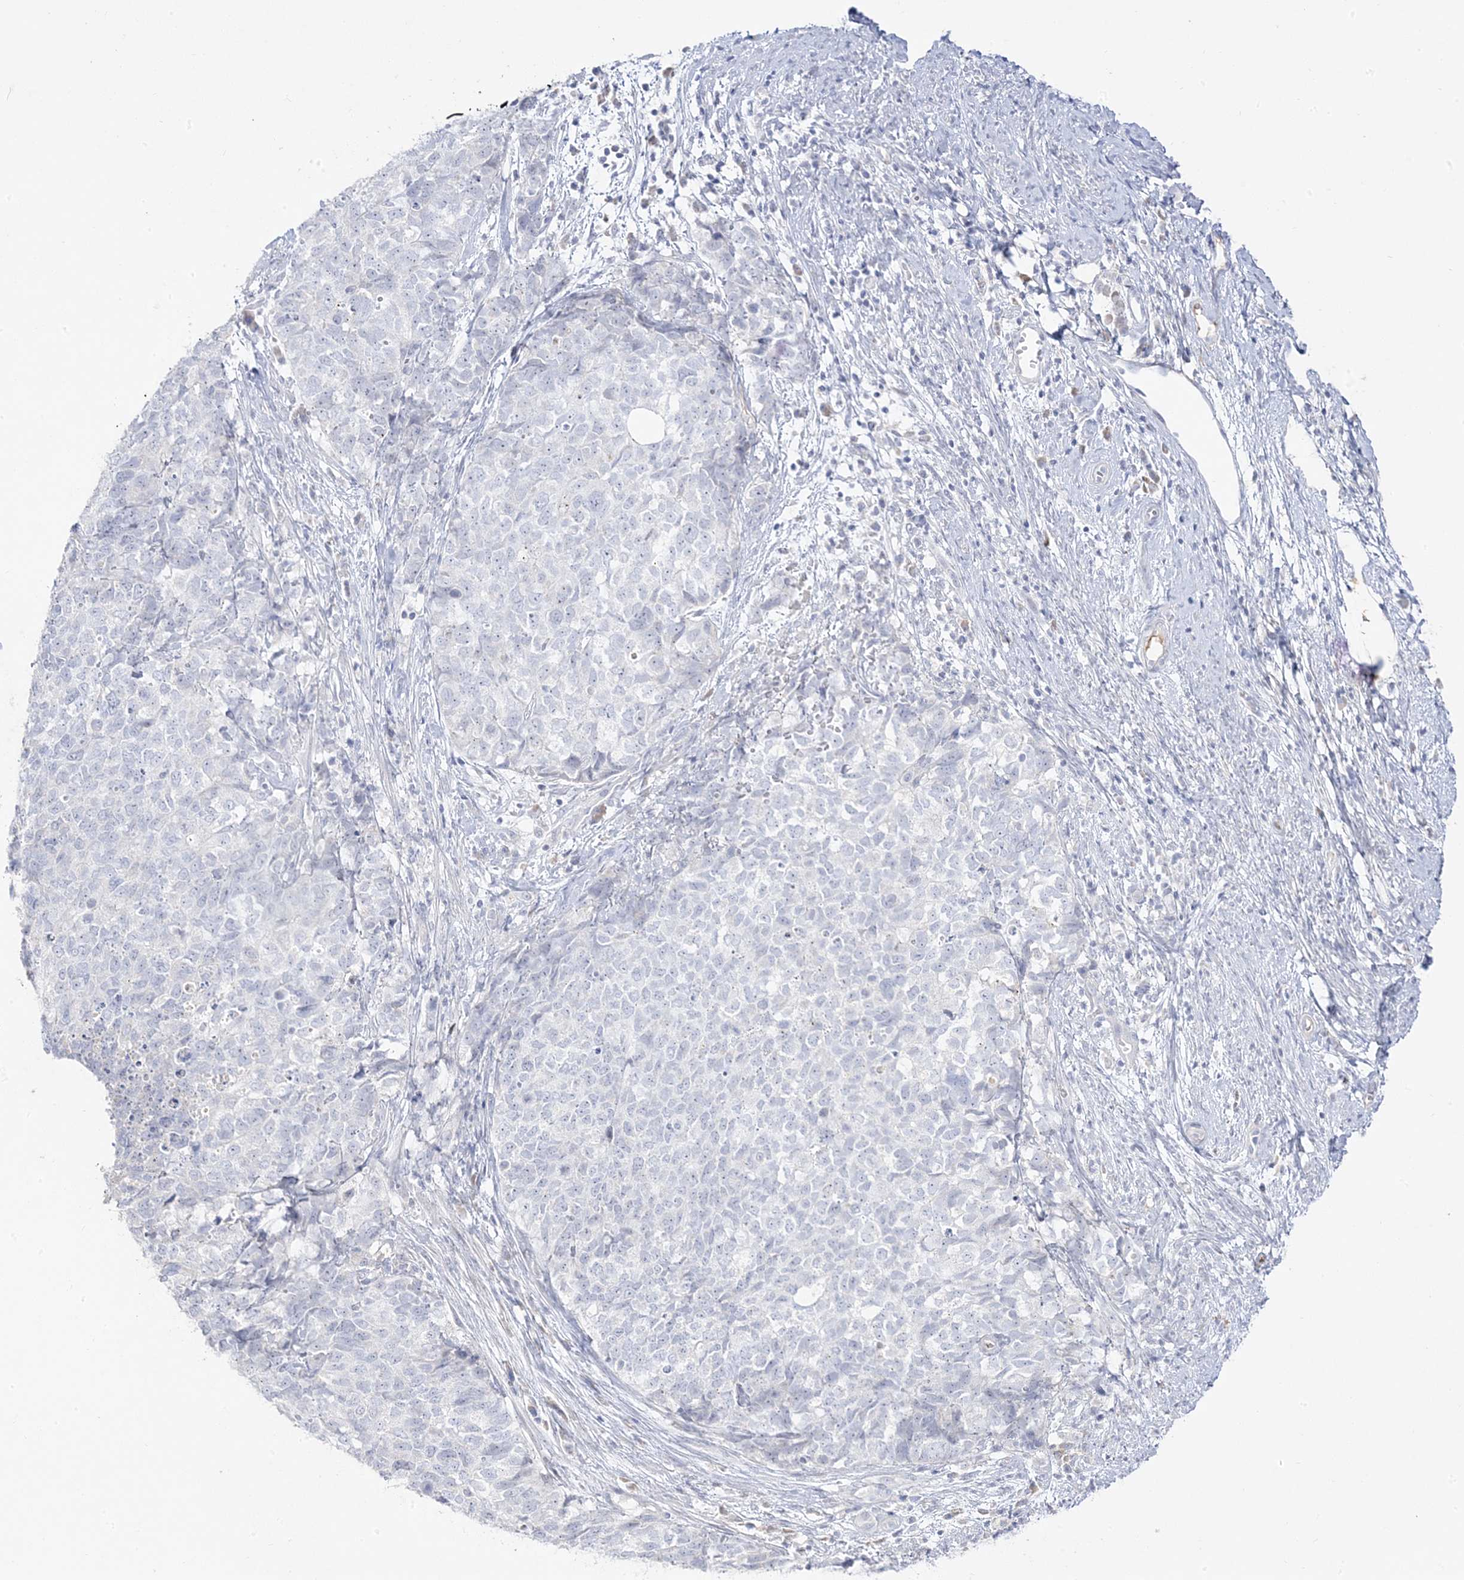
{"staining": {"intensity": "negative", "quantity": "none", "location": "none"}, "tissue": "cervical cancer", "cell_type": "Tumor cells", "image_type": "cancer", "snomed": [{"axis": "morphology", "description": "Squamous cell carcinoma, NOS"}, {"axis": "topography", "description": "Cervix"}], "caption": "Protein analysis of cervical cancer shows no significant staining in tumor cells. (Brightfield microscopy of DAB (3,3'-diaminobenzidine) IHC at high magnification).", "gene": "TRANK1", "patient": {"sex": "female", "age": 63}}